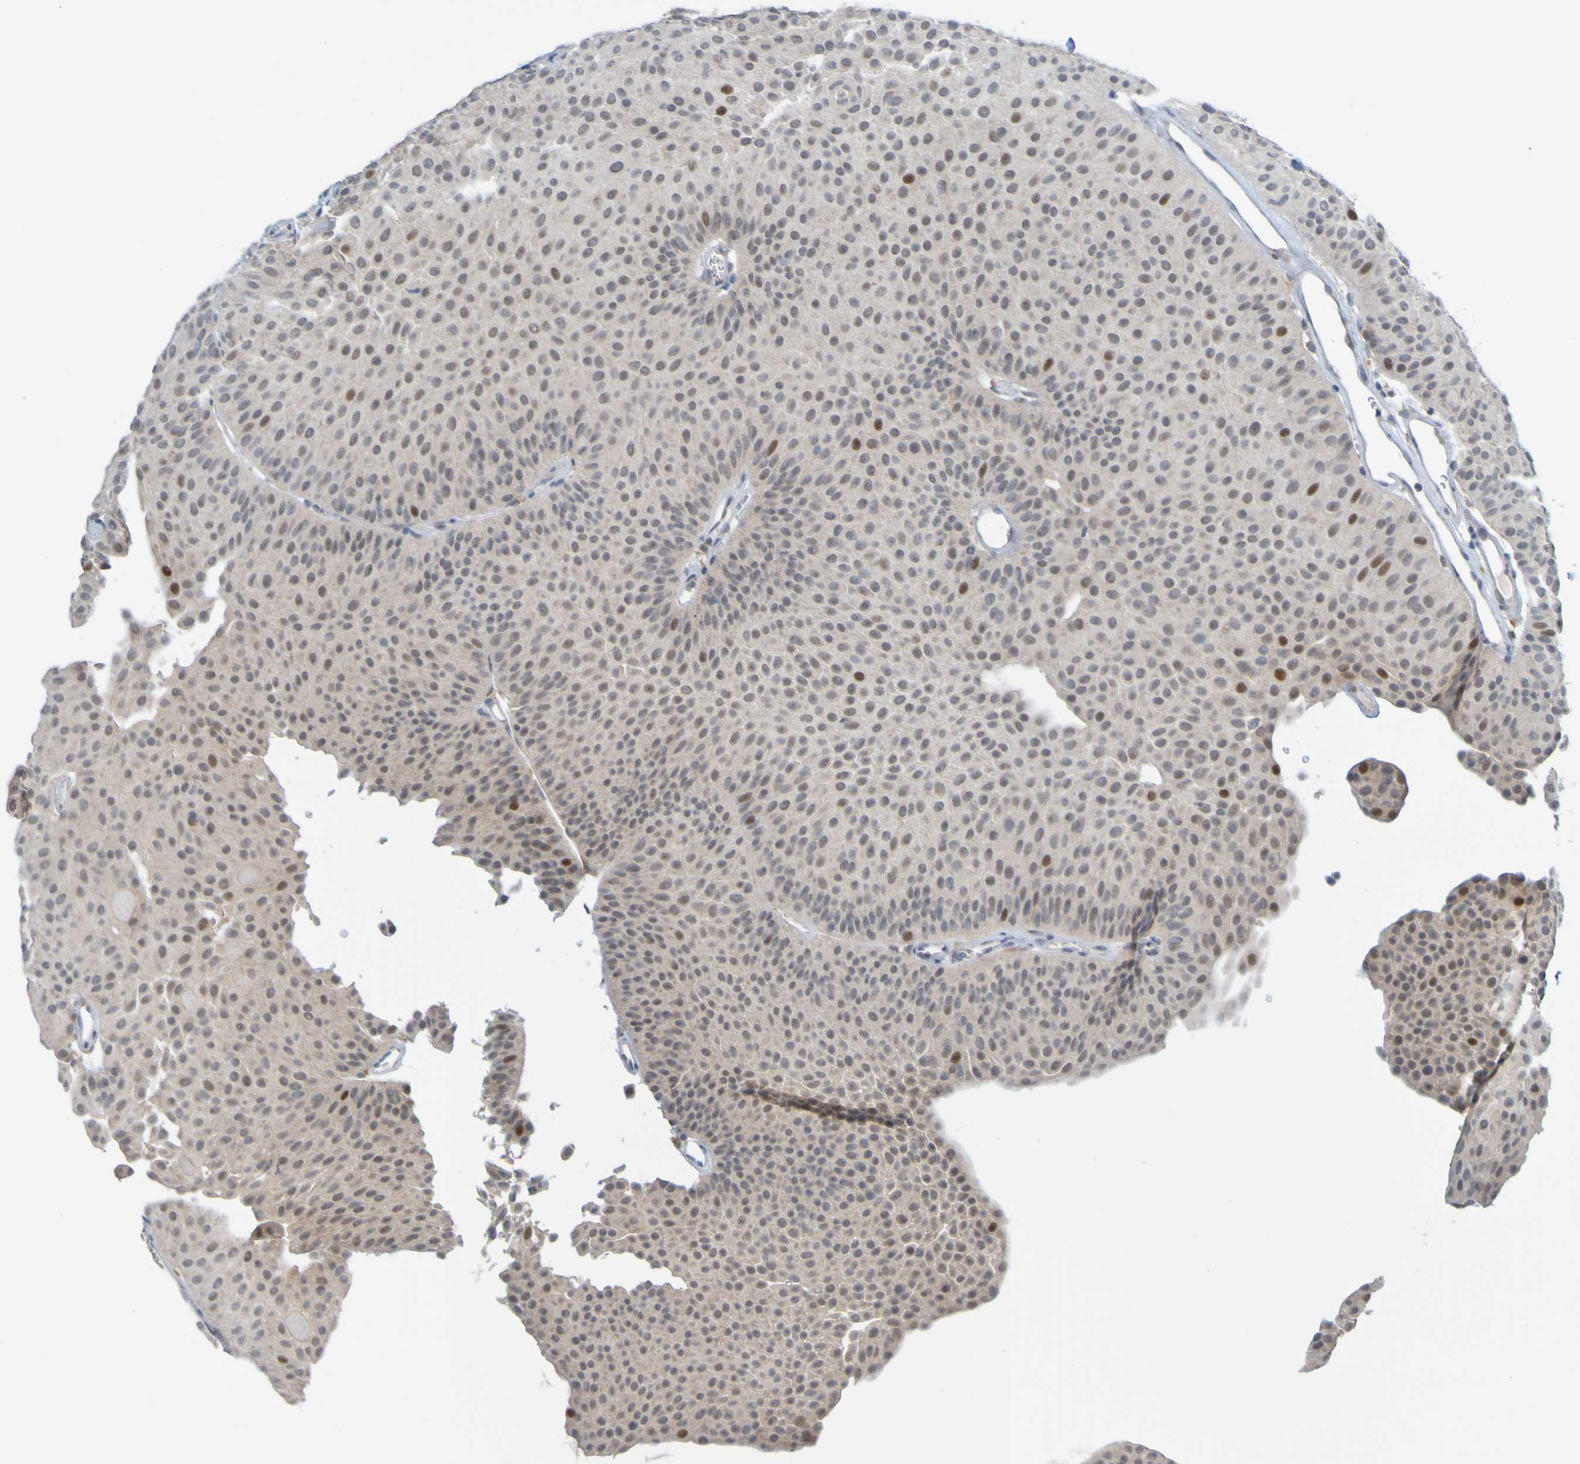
{"staining": {"intensity": "weak", "quantity": "25%-75%", "location": "cytoplasmic/membranous,nuclear"}, "tissue": "urothelial cancer", "cell_type": "Tumor cells", "image_type": "cancer", "snomed": [{"axis": "morphology", "description": "Urothelial carcinoma, Low grade"}, {"axis": "topography", "description": "Urinary bladder"}], "caption": "Immunohistochemical staining of human low-grade urothelial carcinoma demonstrates weak cytoplasmic/membranous and nuclear protein staining in about 25%-75% of tumor cells.", "gene": "LILRB5", "patient": {"sex": "female", "age": 60}}